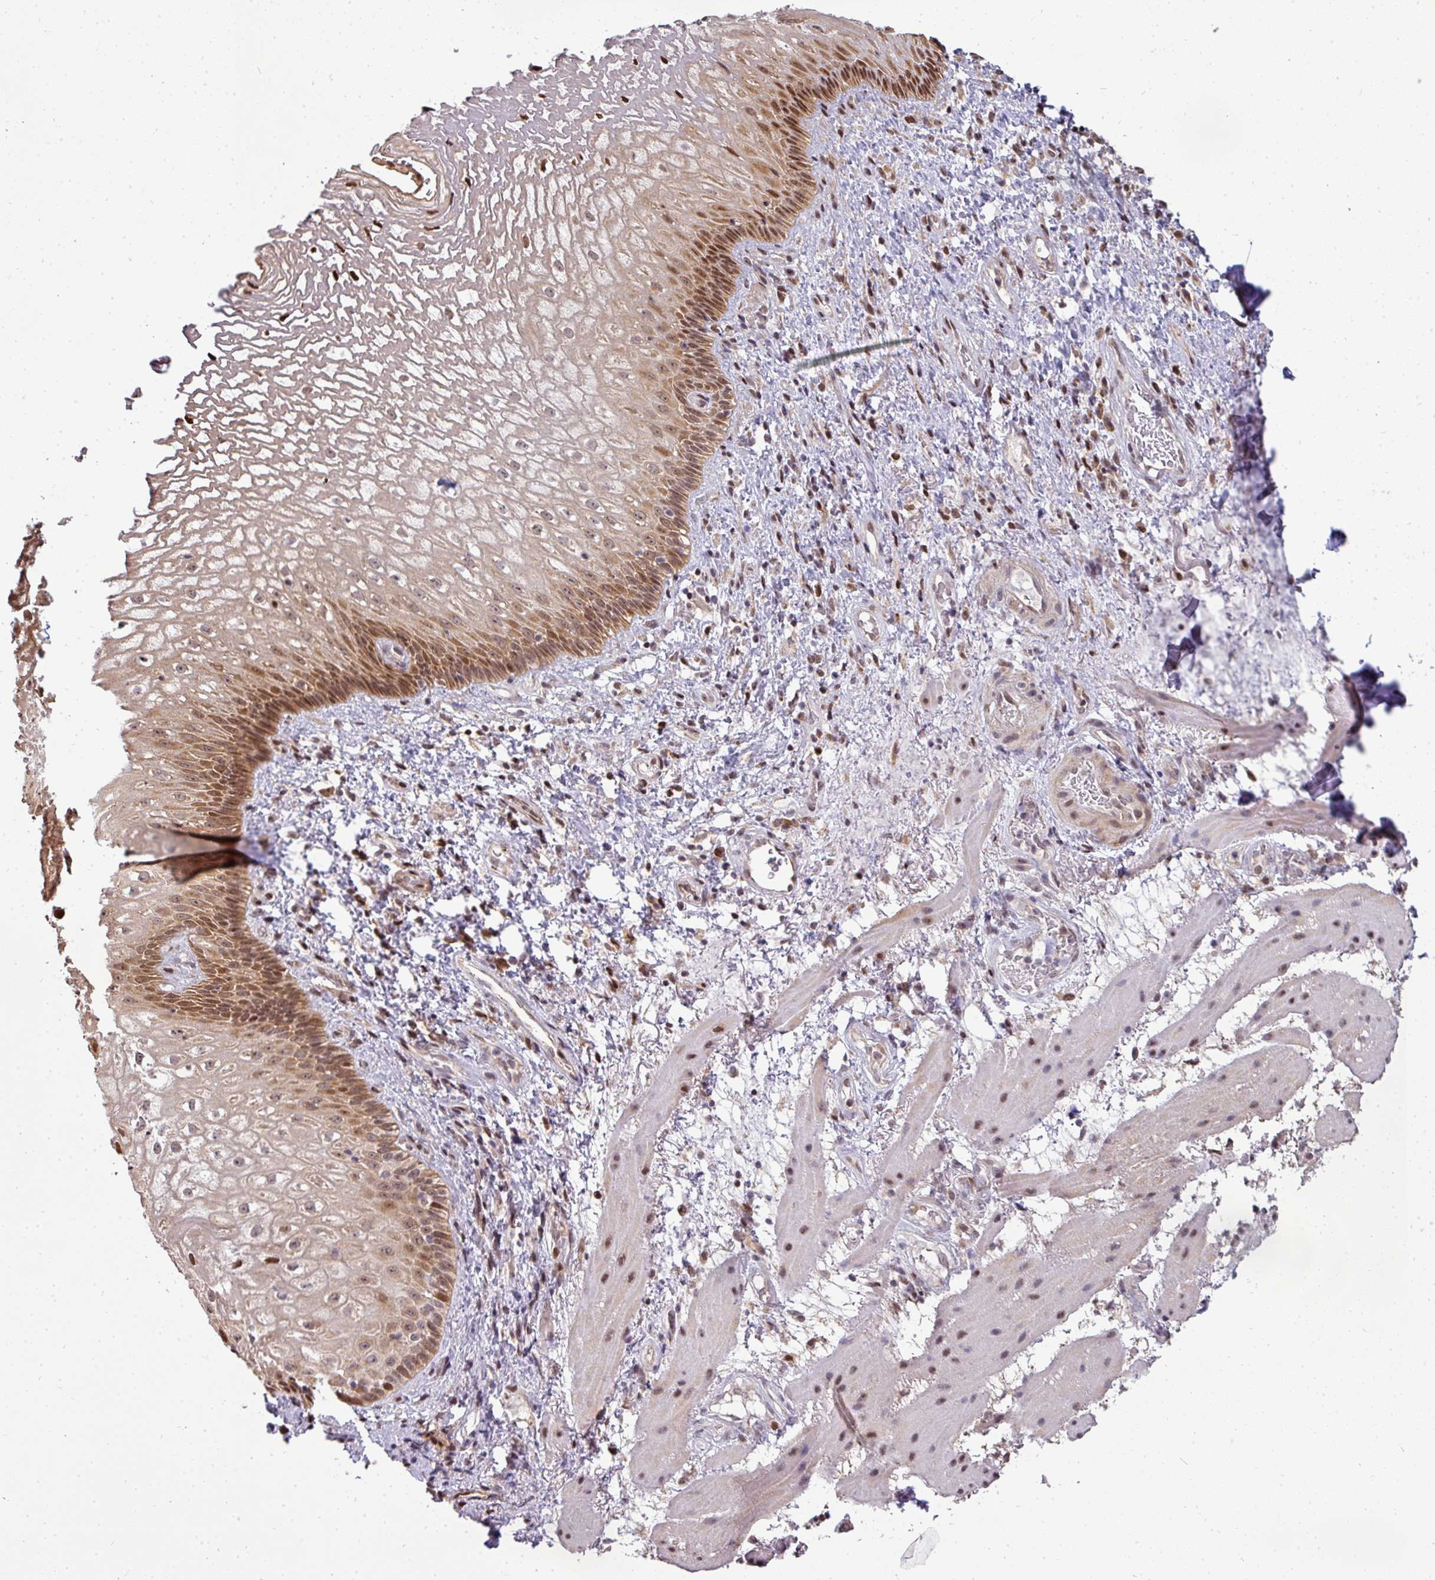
{"staining": {"intensity": "moderate", "quantity": "25%-75%", "location": "cytoplasmic/membranous,nuclear"}, "tissue": "esophagus", "cell_type": "Squamous epithelial cells", "image_type": "normal", "snomed": [{"axis": "morphology", "description": "Normal tissue, NOS"}, {"axis": "topography", "description": "Esophagus"}], "caption": "Protein analysis of normal esophagus reveals moderate cytoplasmic/membranous,nuclear staining in approximately 25%-75% of squamous epithelial cells.", "gene": "MAZ", "patient": {"sex": "female", "age": 75}}